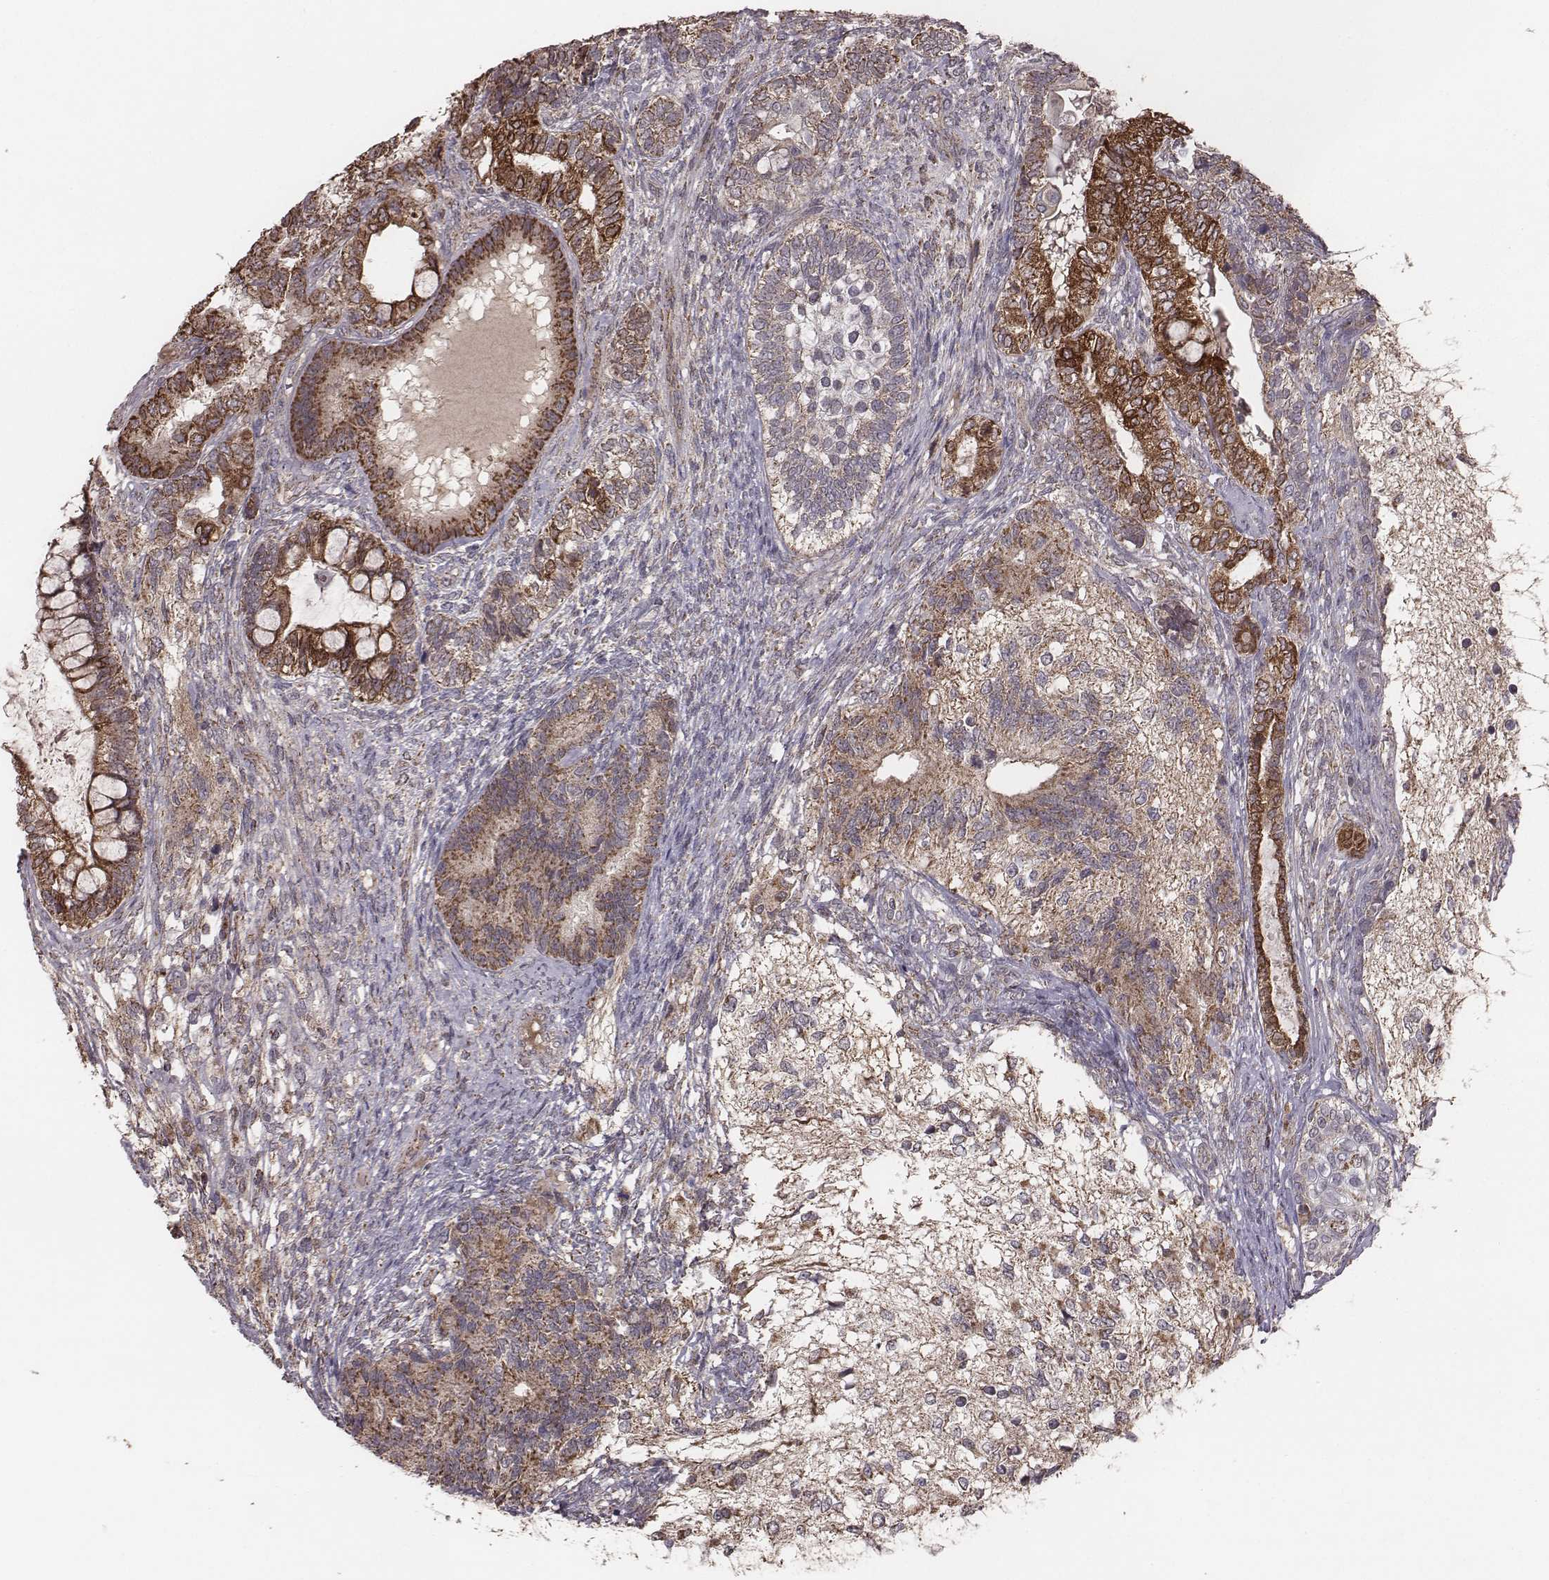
{"staining": {"intensity": "strong", "quantity": ">75%", "location": "cytoplasmic/membranous"}, "tissue": "testis cancer", "cell_type": "Tumor cells", "image_type": "cancer", "snomed": [{"axis": "morphology", "description": "Seminoma, NOS"}, {"axis": "morphology", "description": "Carcinoma, Embryonal, NOS"}, {"axis": "topography", "description": "Testis"}], "caption": "High-power microscopy captured an immunohistochemistry (IHC) histopathology image of testis cancer (seminoma), revealing strong cytoplasmic/membranous expression in approximately >75% of tumor cells.", "gene": "PDCD2L", "patient": {"sex": "male", "age": 41}}